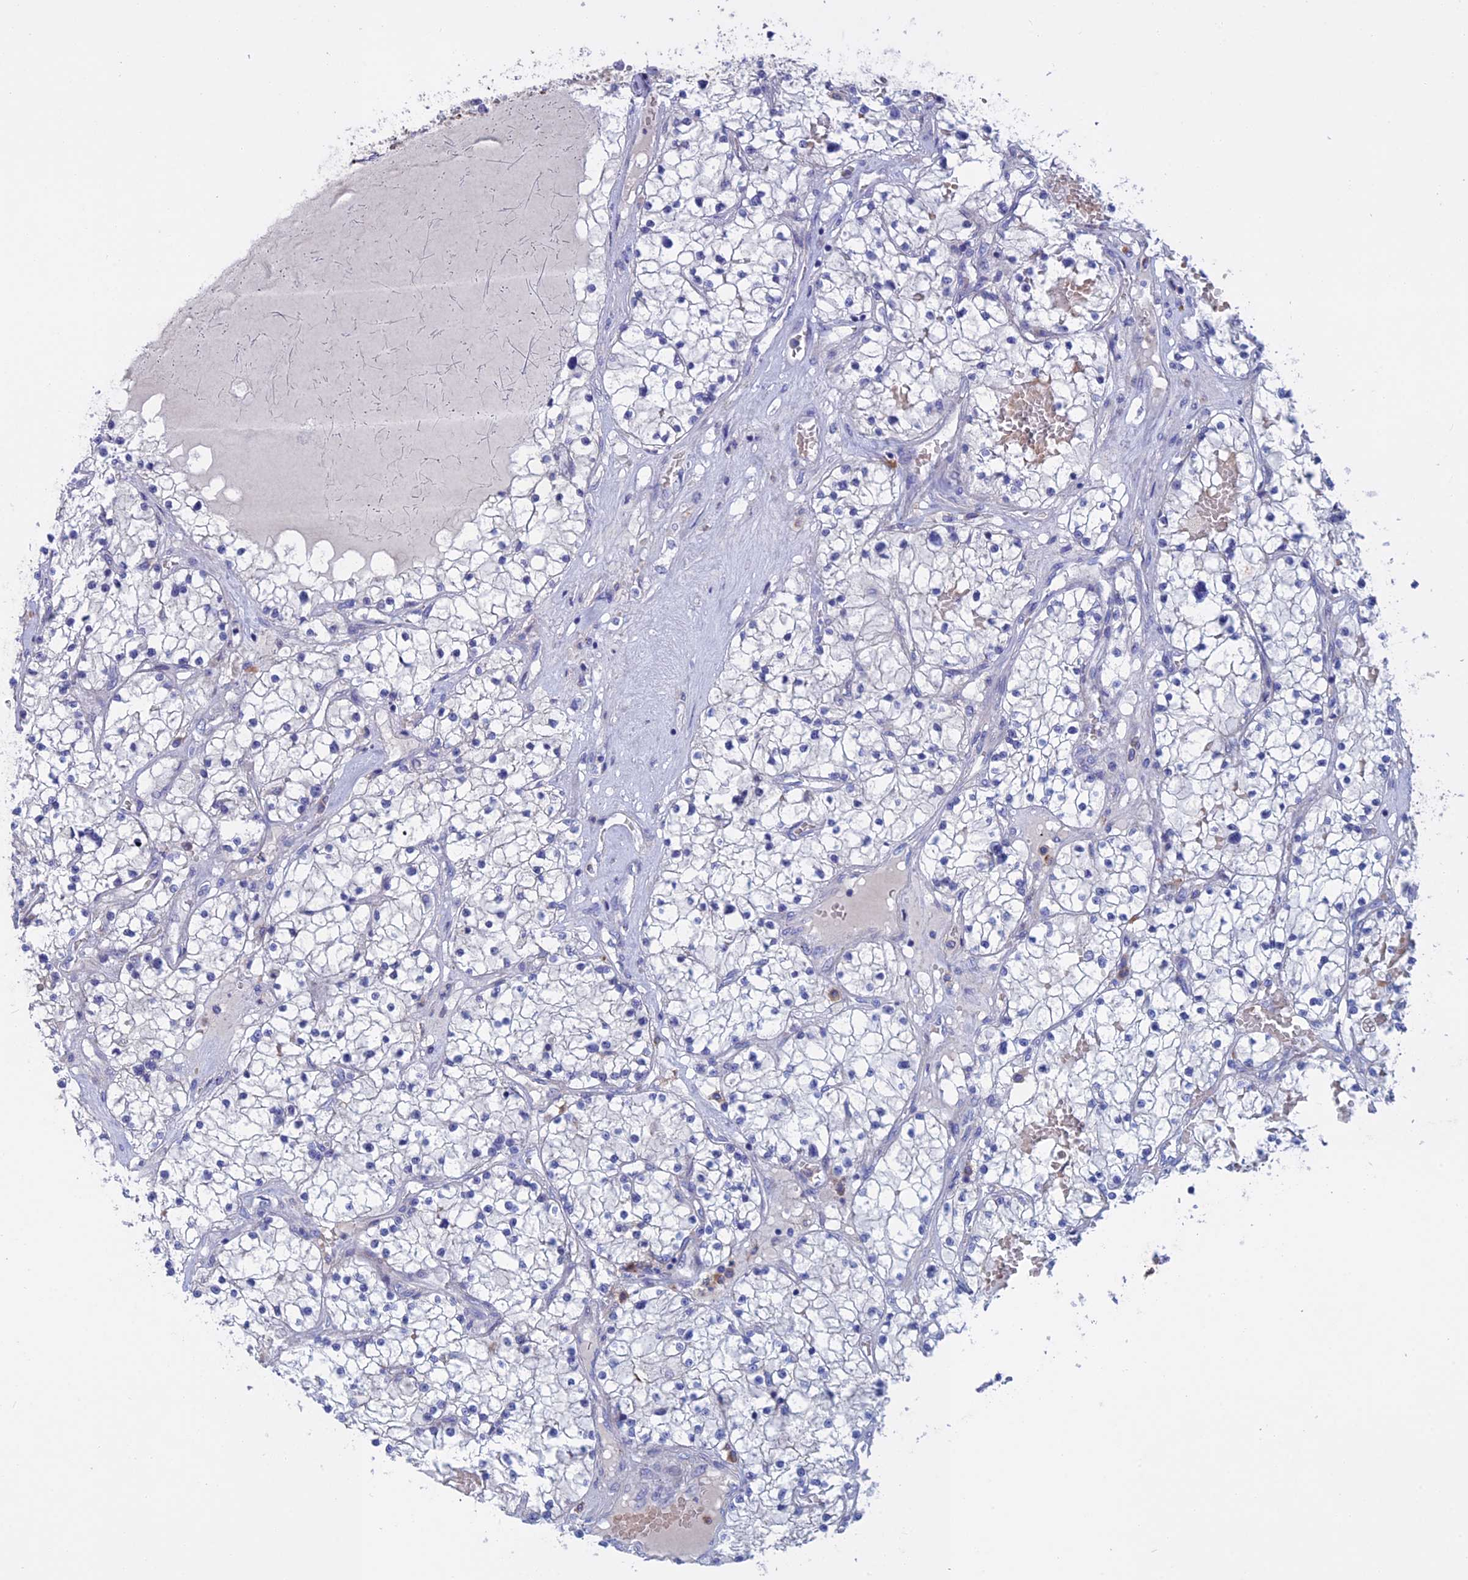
{"staining": {"intensity": "negative", "quantity": "none", "location": "none"}, "tissue": "renal cancer", "cell_type": "Tumor cells", "image_type": "cancer", "snomed": [{"axis": "morphology", "description": "Normal tissue, NOS"}, {"axis": "morphology", "description": "Adenocarcinoma, NOS"}, {"axis": "topography", "description": "Kidney"}], "caption": "IHC image of neoplastic tissue: adenocarcinoma (renal) stained with DAB demonstrates no significant protein staining in tumor cells.", "gene": "SLC2A6", "patient": {"sex": "male", "age": 68}}